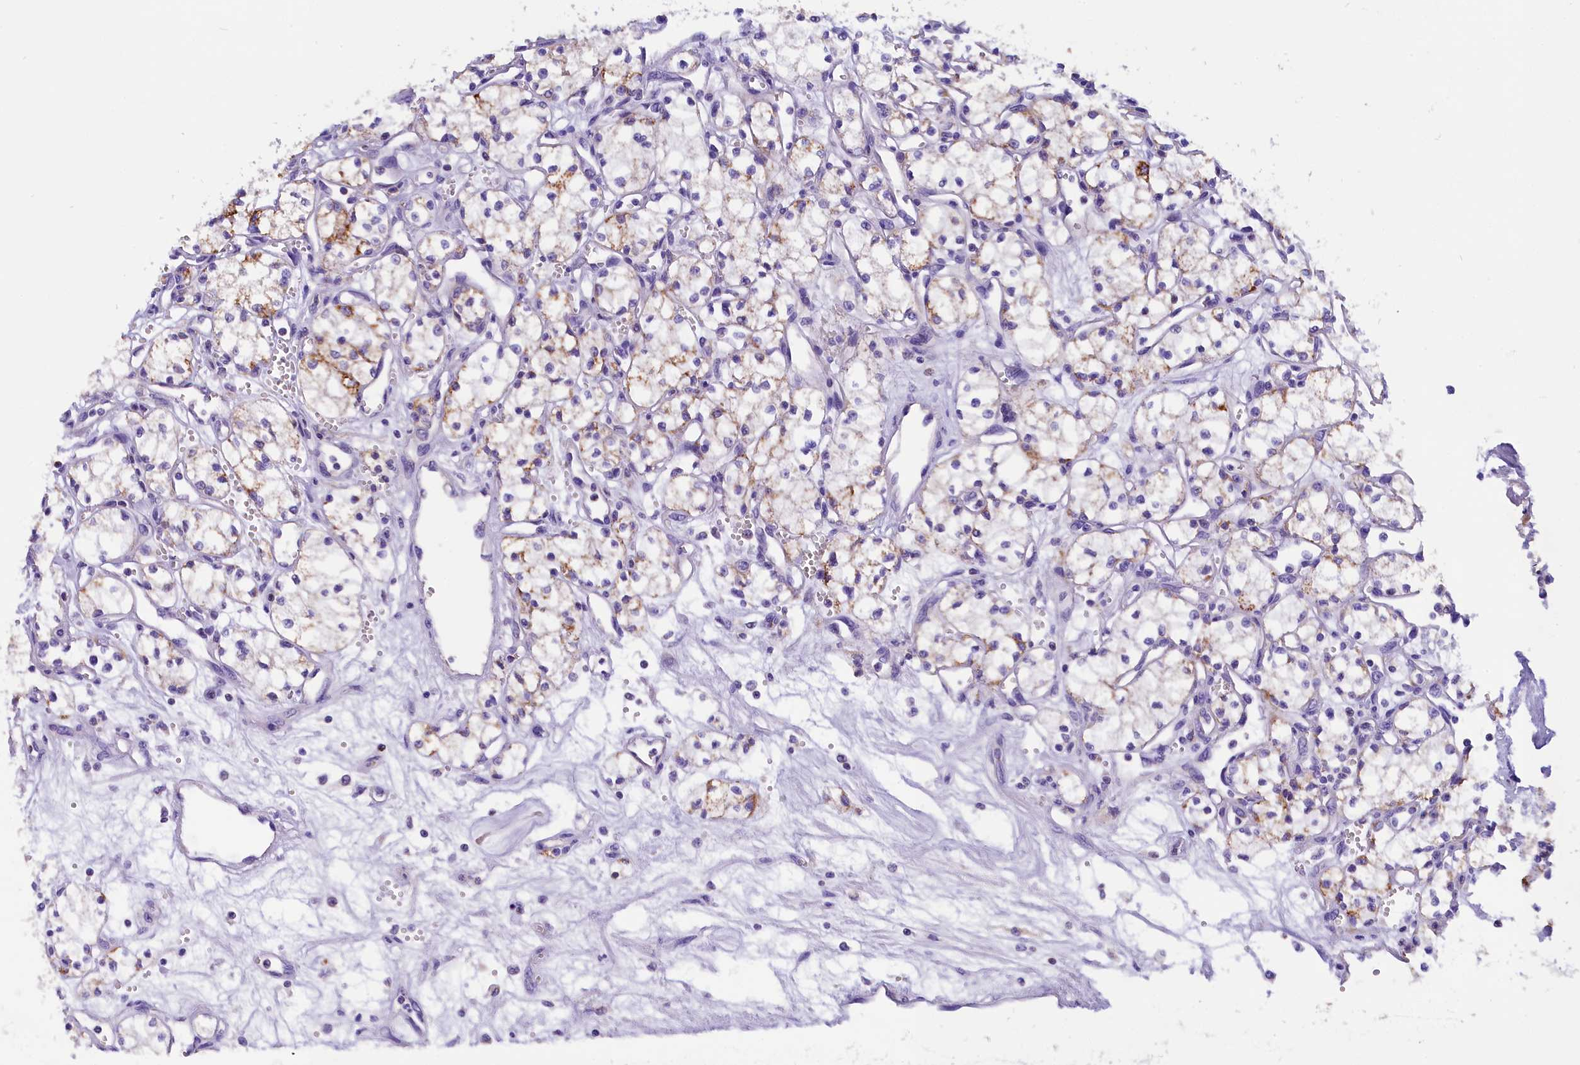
{"staining": {"intensity": "weak", "quantity": "25%-75%", "location": "cytoplasmic/membranous"}, "tissue": "renal cancer", "cell_type": "Tumor cells", "image_type": "cancer", "snomed": [{"axis": "morphology", "description": "Adenocarcinoma, NOS"}, {"axis": "topography", "description": "Kidney"}], "caption": "This image exhibits immunohistochemistry (IHC) staining of adenocarcinoma (renal), with low weak cytoplasmic/membranous positivity in approximately 25%-75% of tumor cells.", "gene": "ABAT", "patient": {"sex": "male", "age": 59}}